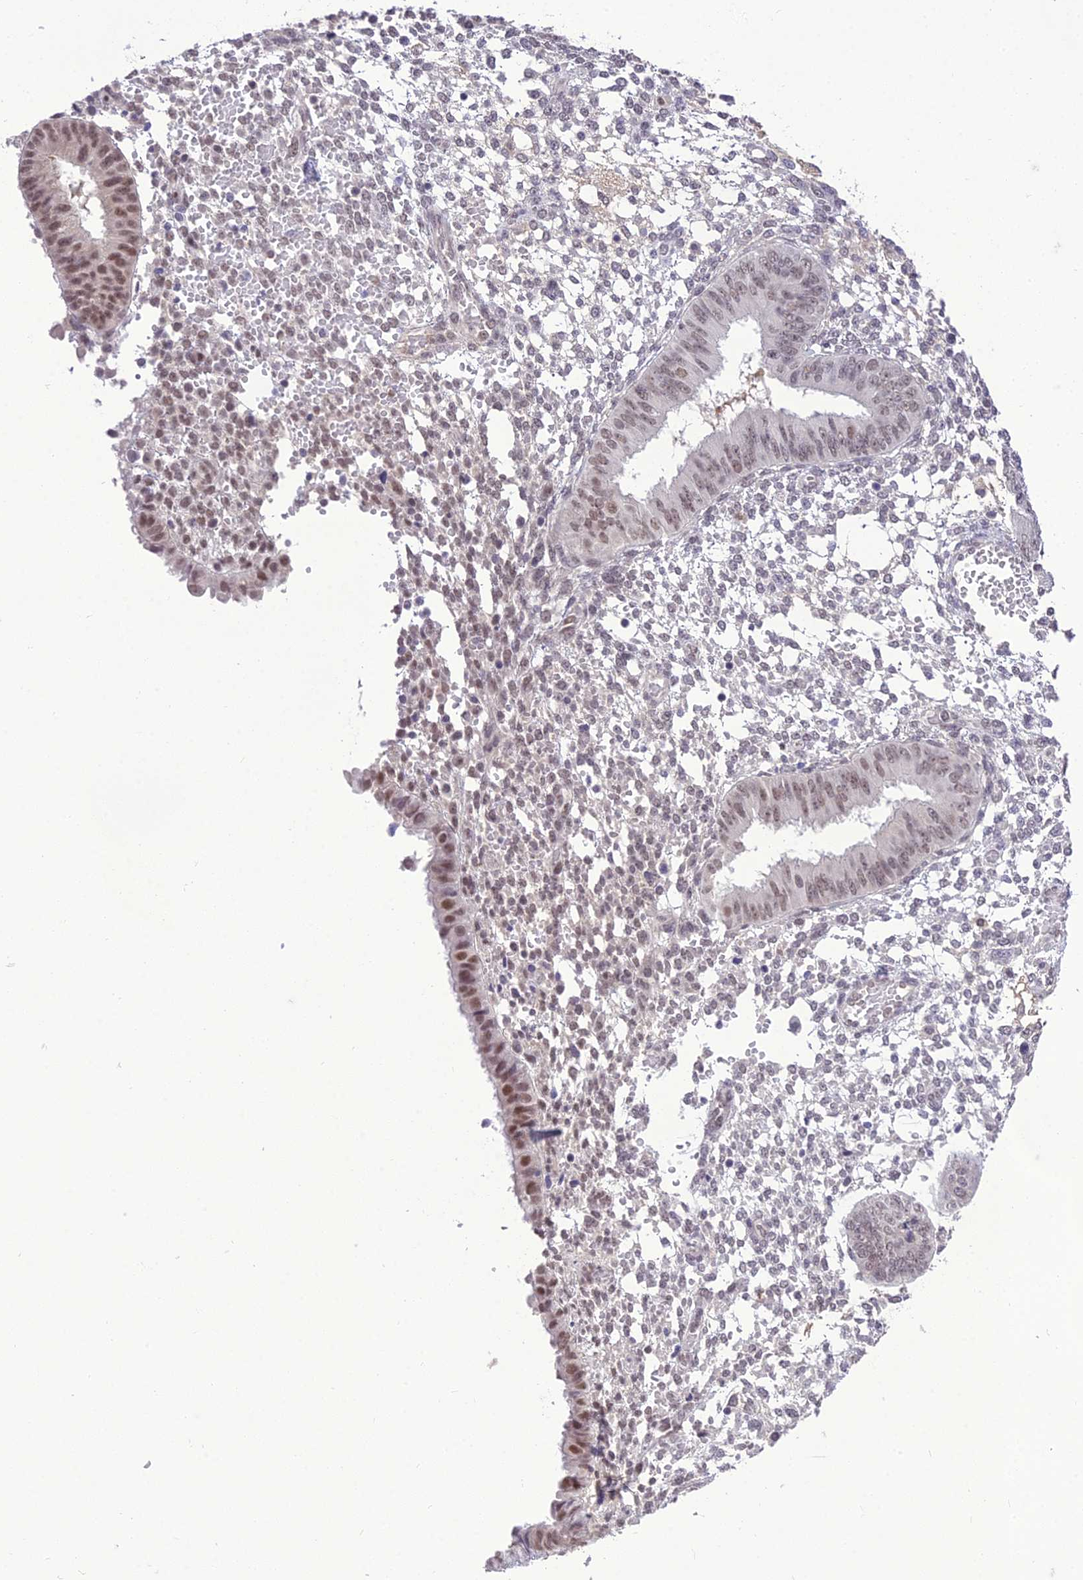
{"staining": {"intensity": "weak", "quantity": "<25%", "location": "nuclear"}, "tissue": "endometrium", "cell_type": "Cells in endometrial stroma", "image_type": "normal", "snomed": [{"axis": "morphology", "description": "Normal tissue, NOS"}, {"axis": "topography", "description": "Endometrium"}], "caption": "This image is of unremarkable endometrium stained with immunohistochemistry (IHC) to label a protein in brown with the nuclei are counter-stained blue. There is no positivity in cells in endometrial stroma. (DAB immunohistochemistry with hematoxylin counter stain).", "gene": "SH3RF3", "patient": {"sex": "female", "age": 49}}